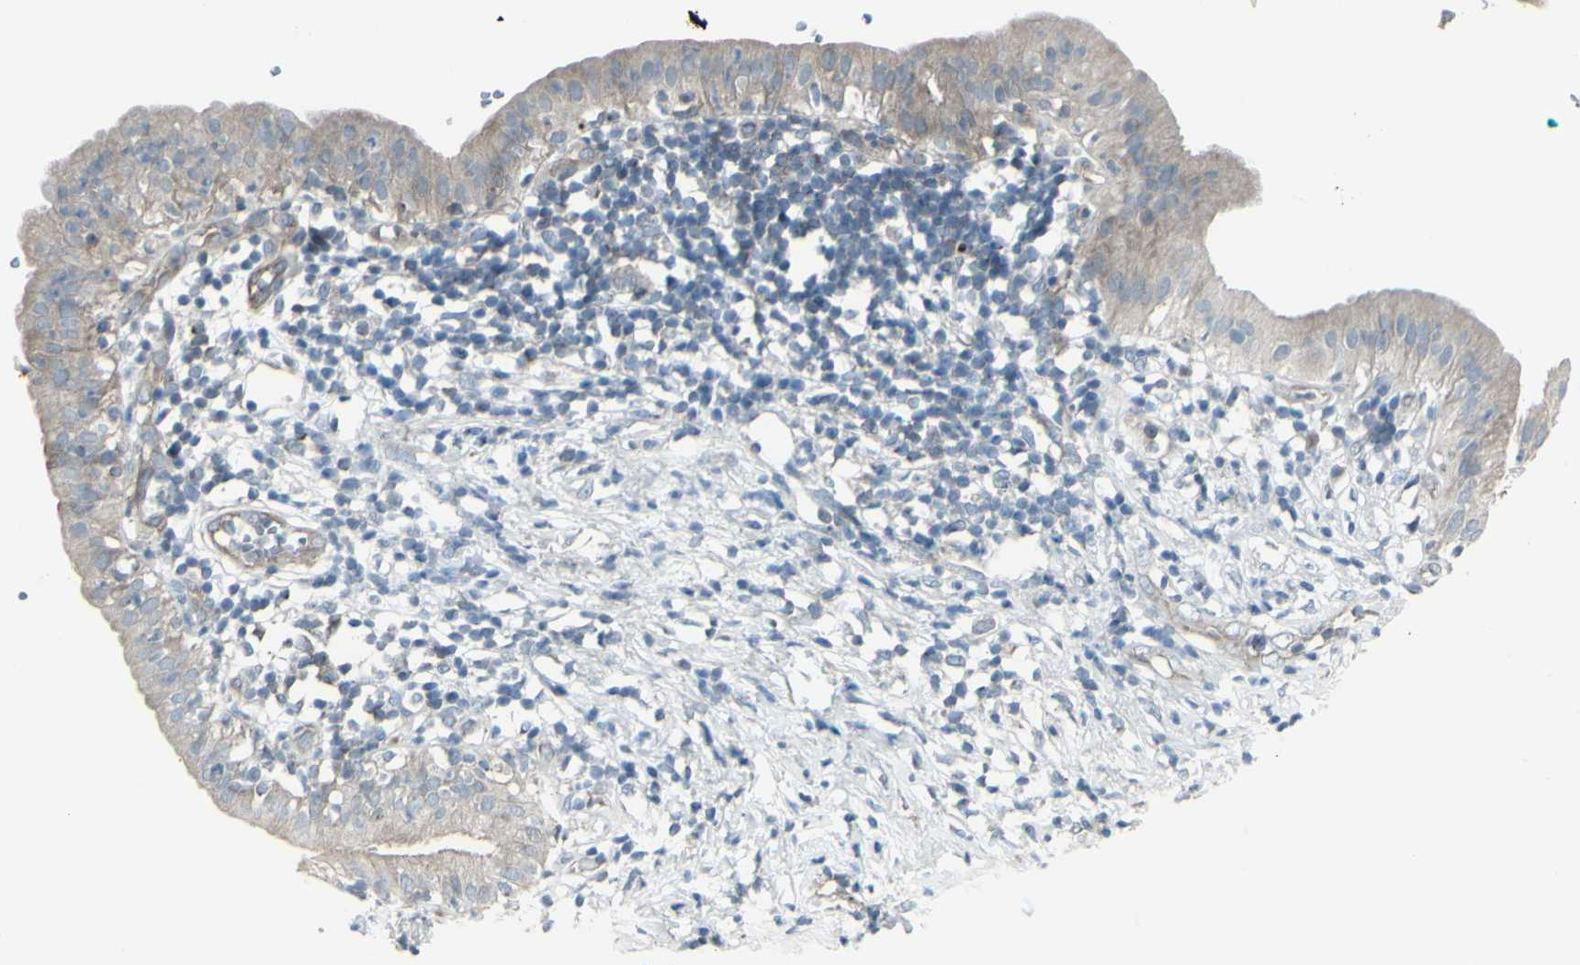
{"staining": {"intensity": "negative", "quantity": "none", "location": "none"}, "tissue": "pancreatic cancer", "cell_type": "Tumor cells", "image_type": "cancer", "snomed": [{"axis": "morphology", "description": "Adenocarcinoma, NOS"}, {"axis": "morphology", "description": "Adenocarcinoma, metastatic, NOS"}, {"axis": "topography", "description": "Lymph node"}, {"axis": "topography", "description": "Pancreas"}, {"axis": "topography", "description": "Duodenum"}], "caption": "A micrograph of pancreatic cancer stained for a protein shows no brown staining in tumor cells. (DAB (3,3'-diaminobenzidine) IHC with hematoxylin counter stain).", "gene": "GALNT6", "patient": {"sex": "female", "age": 64}}